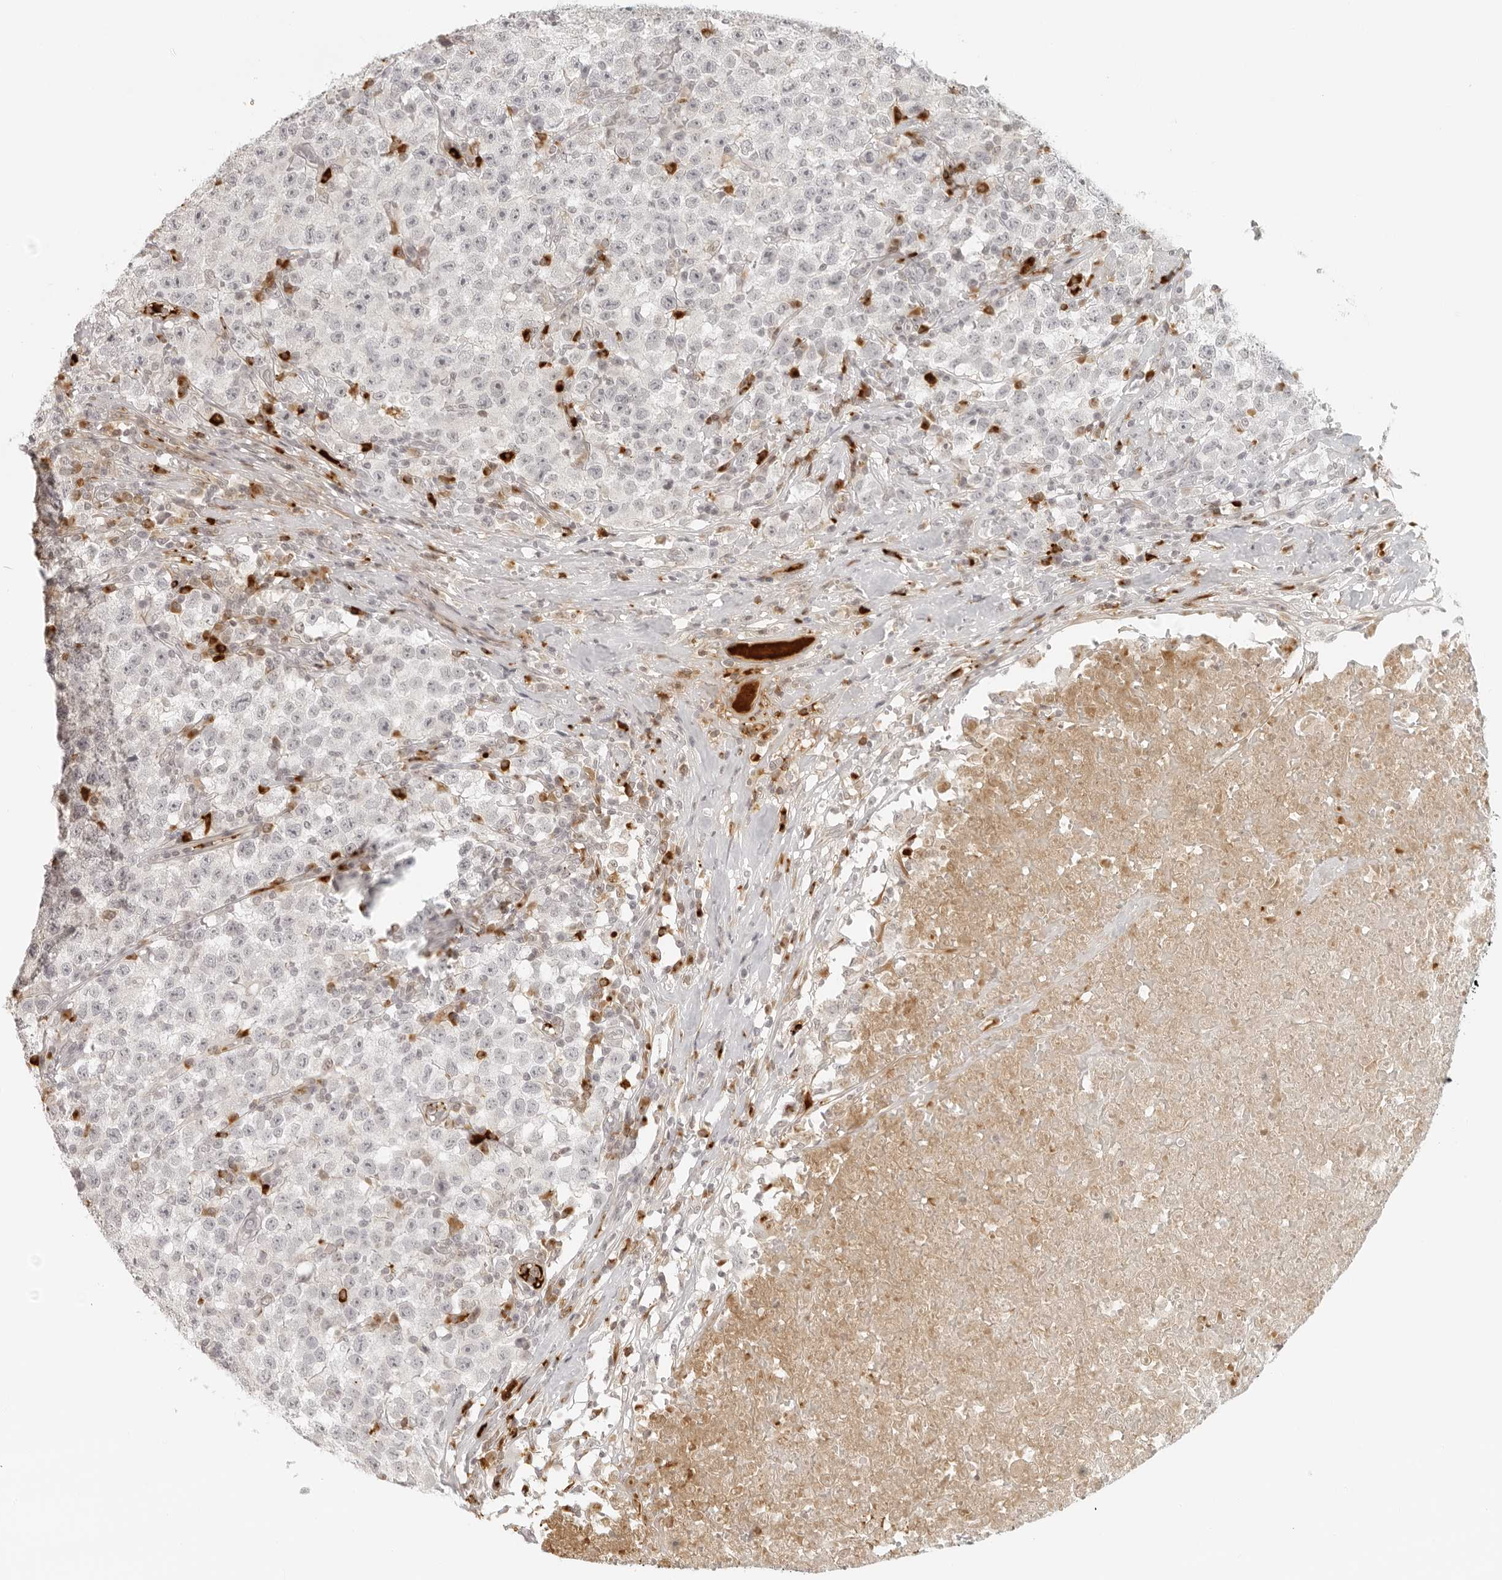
{"staining": {"intensity": "negative", "quantity": "none", "location": "none"}, "tissue": "testis cancer", "cell_type": "Tumor cells", "image_type": "cancer", "snomed": [{"axis": "morphology", "description": "Seminoma, NOS"}, {"axis": "topography", "description": "Testis"}], "caption": "This is a micrograph of IHC staining of testis seminoma, which shows no positivity in tumor cells.", "gene": "ZNF678", "patient": {"sex": "male", "age": 22}}